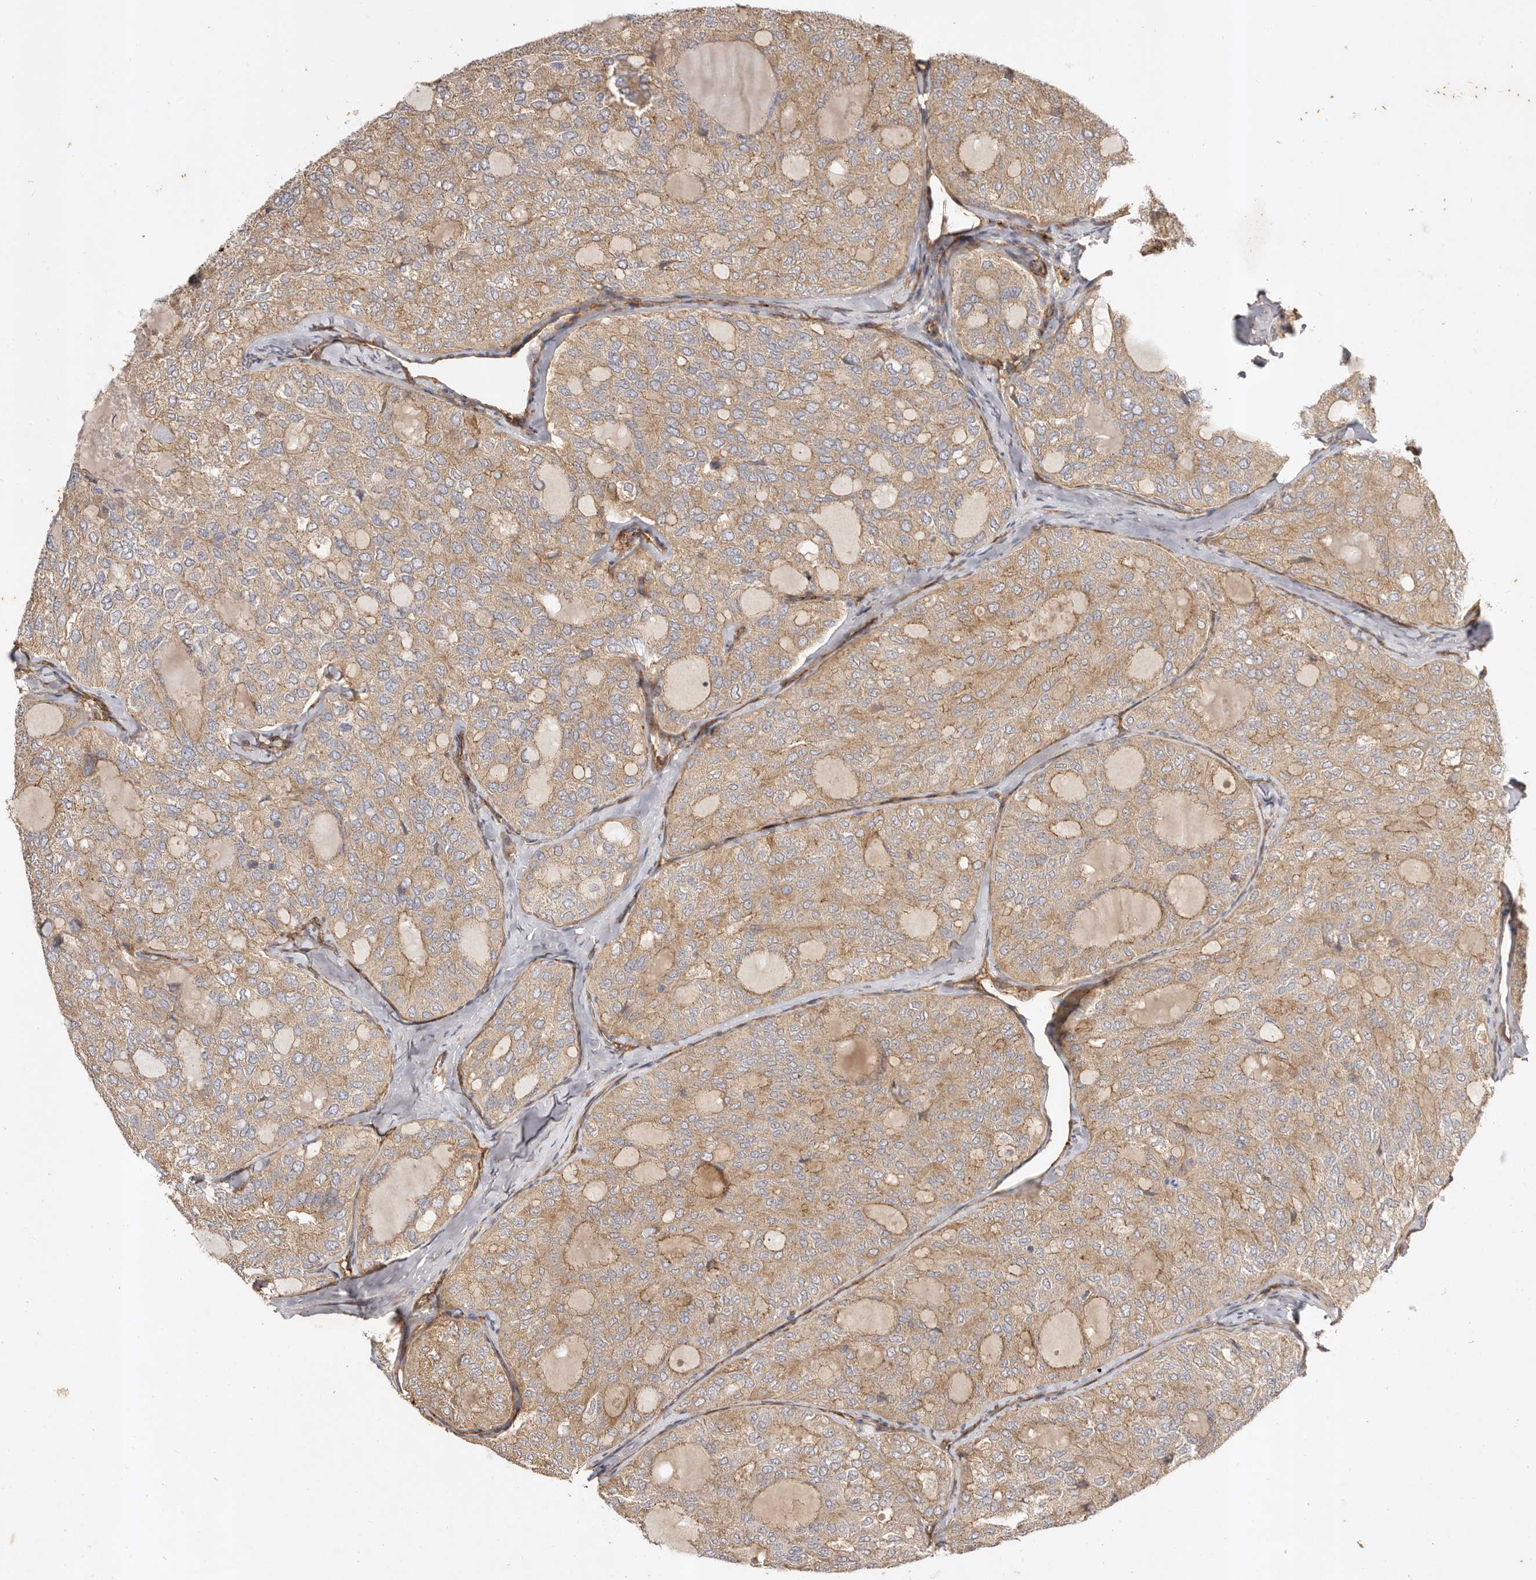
{"staining": {"intensity": "moderate", "quantity": ">75%", "location": "cytoplasmic/membranous"}, "tissue": "thyroid cancer", "cell_type": "Tumor cells", "image_type": "cancer", "snomed": [{"axis": "morphology", "description": "Follicular adenoma carcinoma, NOS"}, {"axis": "topography", "description": "Thyroid gland"}], "caption": "IHC of human thyroid cancer reveals medium levels of moderate cytoplasmic/membranous staining in approximately >75% of tumor cells. The protein of interest is stained brown, and the nuclei are stained in blue (DAB IHC with brightfield microscopy, high magnification).", "gene": "ADAMTS9", "patient": {"sex": "male", "age": 75}}